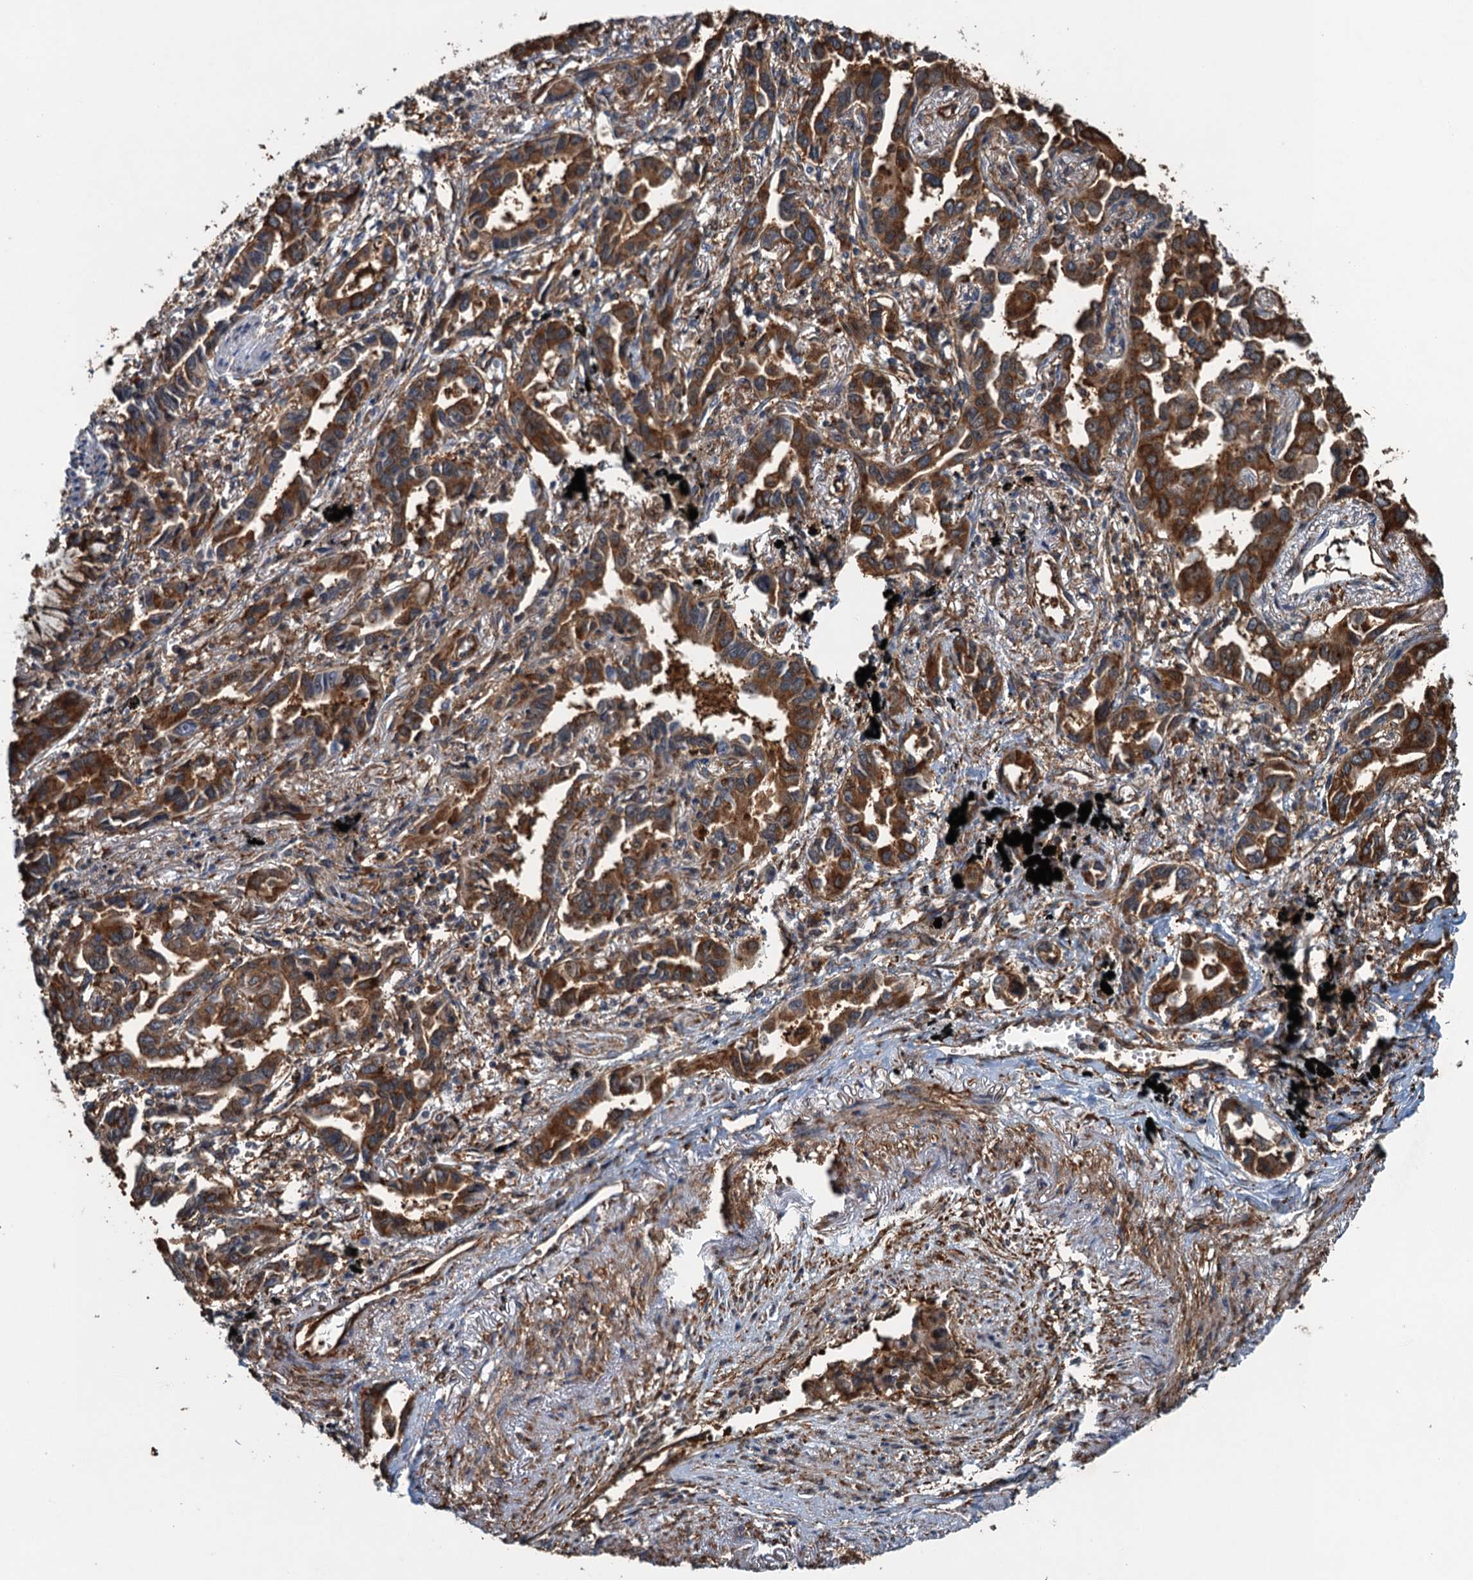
{"staining": {"intensity": "strong", "quantity": ">75%", "location": "cytoplasmic/membranous"}, "tissue": "lung cancer", "cell_type": "Tumor cells", "image_type": "cancer", "snomed": [{"axis": "morphology", "description": "Adenocarcinoma, NOS"}, {"axis": "topography", "description": "Lung"}], "caption": "The histopathology image reveals immunohistochemical staining of adenocarcinoma (lung). There is strong cytoplasmic/membranous positivity is seen in approximately >75% of tumor cells. (brown staining indicates protein expression, while blue staining denotes nuclei).", "gene": "WHAMM", "patient": {"sex": "male", "age": 67}}